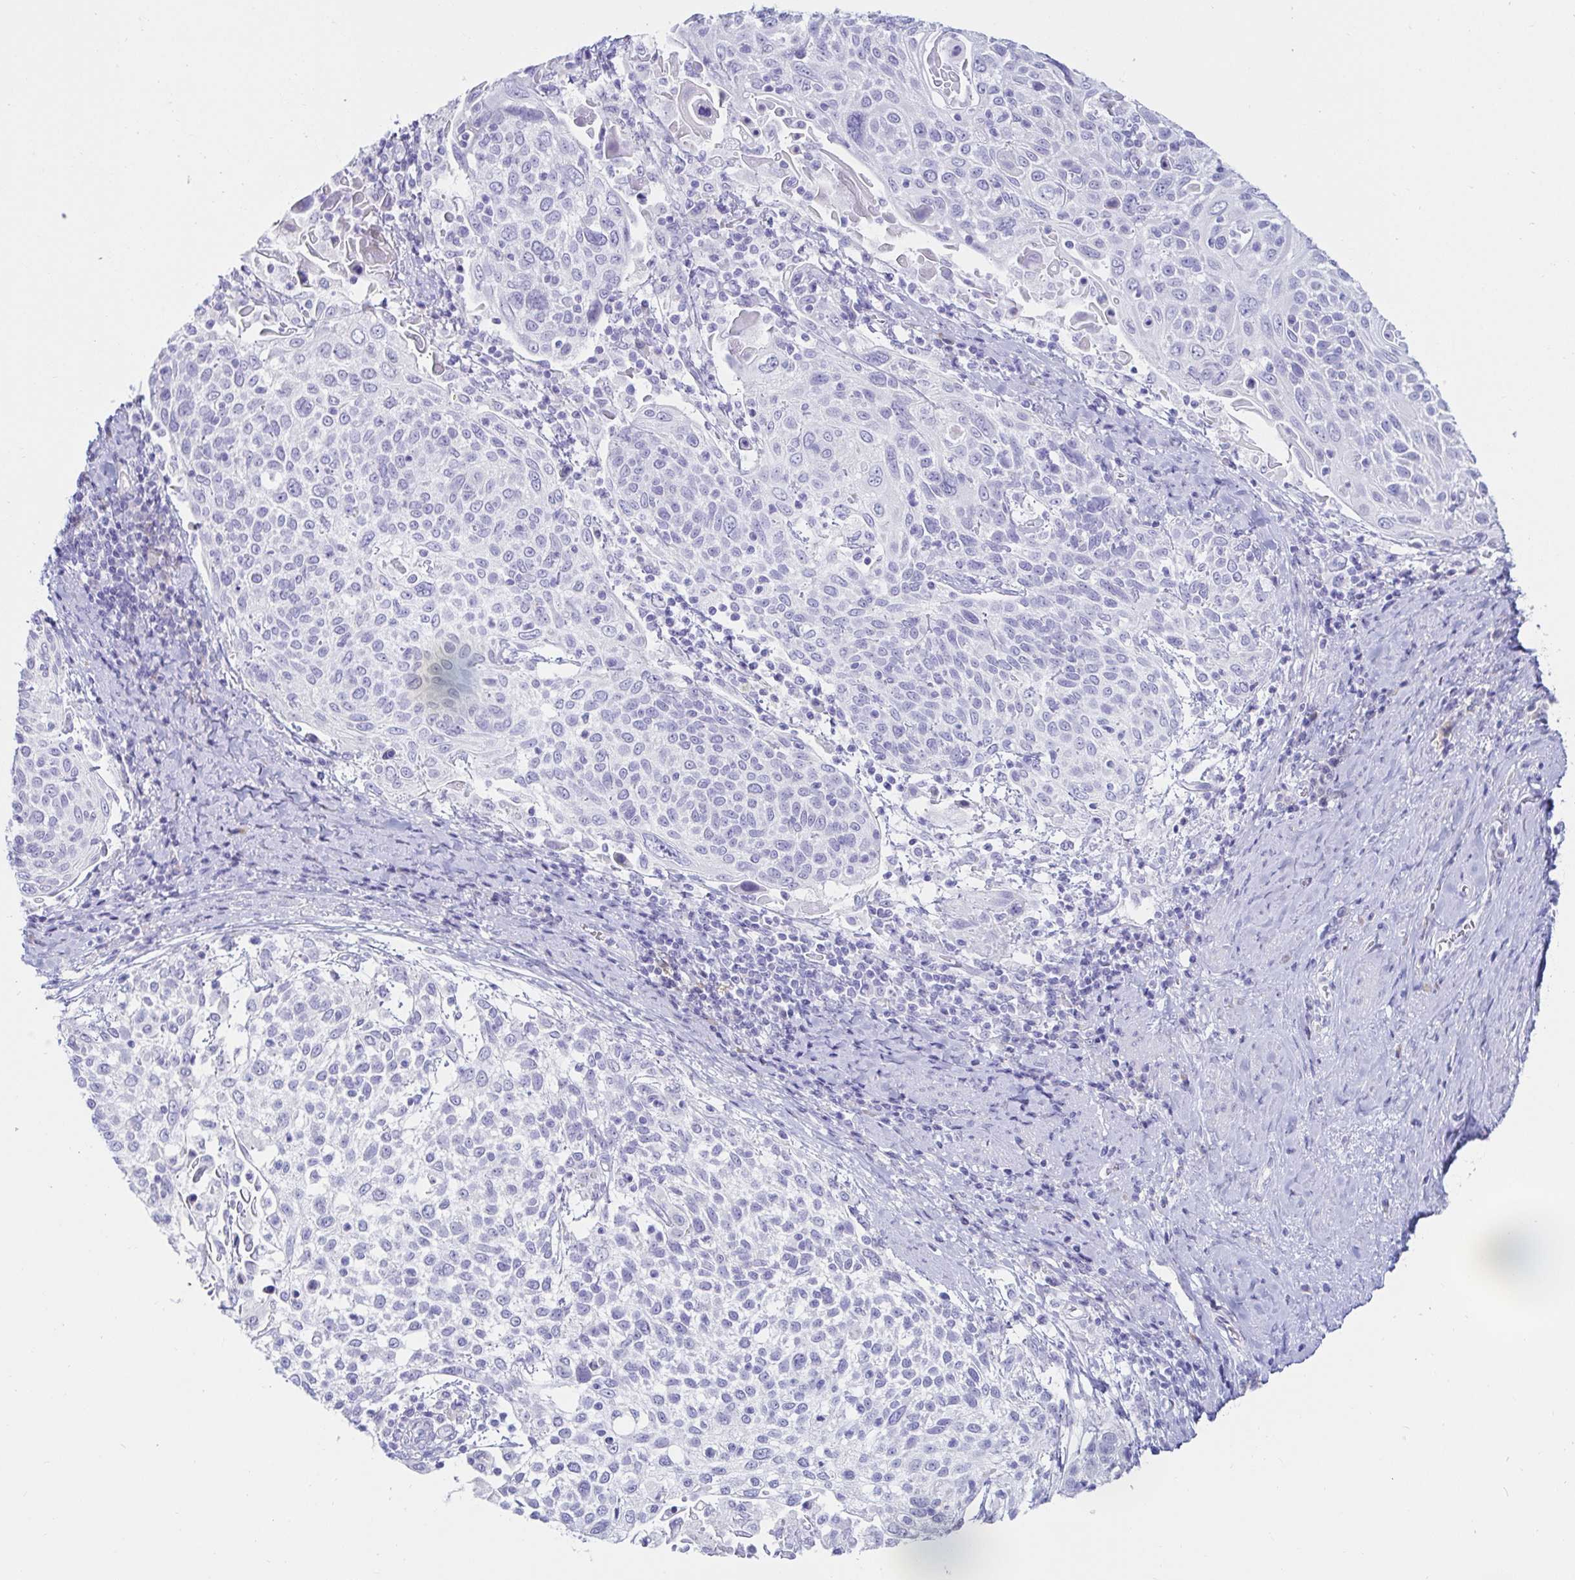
{"staining": {"intensity": "negative", "quantity": "none", "location": "none"}, "tissue": "cervical cancer", "cell_type": "Tumor cells", "image_type": "cancer", "snomed": [{"axis": "morphology", "description": "Squamous cell carcinoma, NOS"}, {"axis": "topography", "description": "Cervix"}], "caption": "Cervical squamous cell carcinoma was stained to show a protein in brown. There is no significant positivity in tumor cells. (DAB immunohistochemistry visualized using brightfield microscopy, high magnification).", "gene": "C4orf17", "patient": {"sex": "female", "age": 61}}